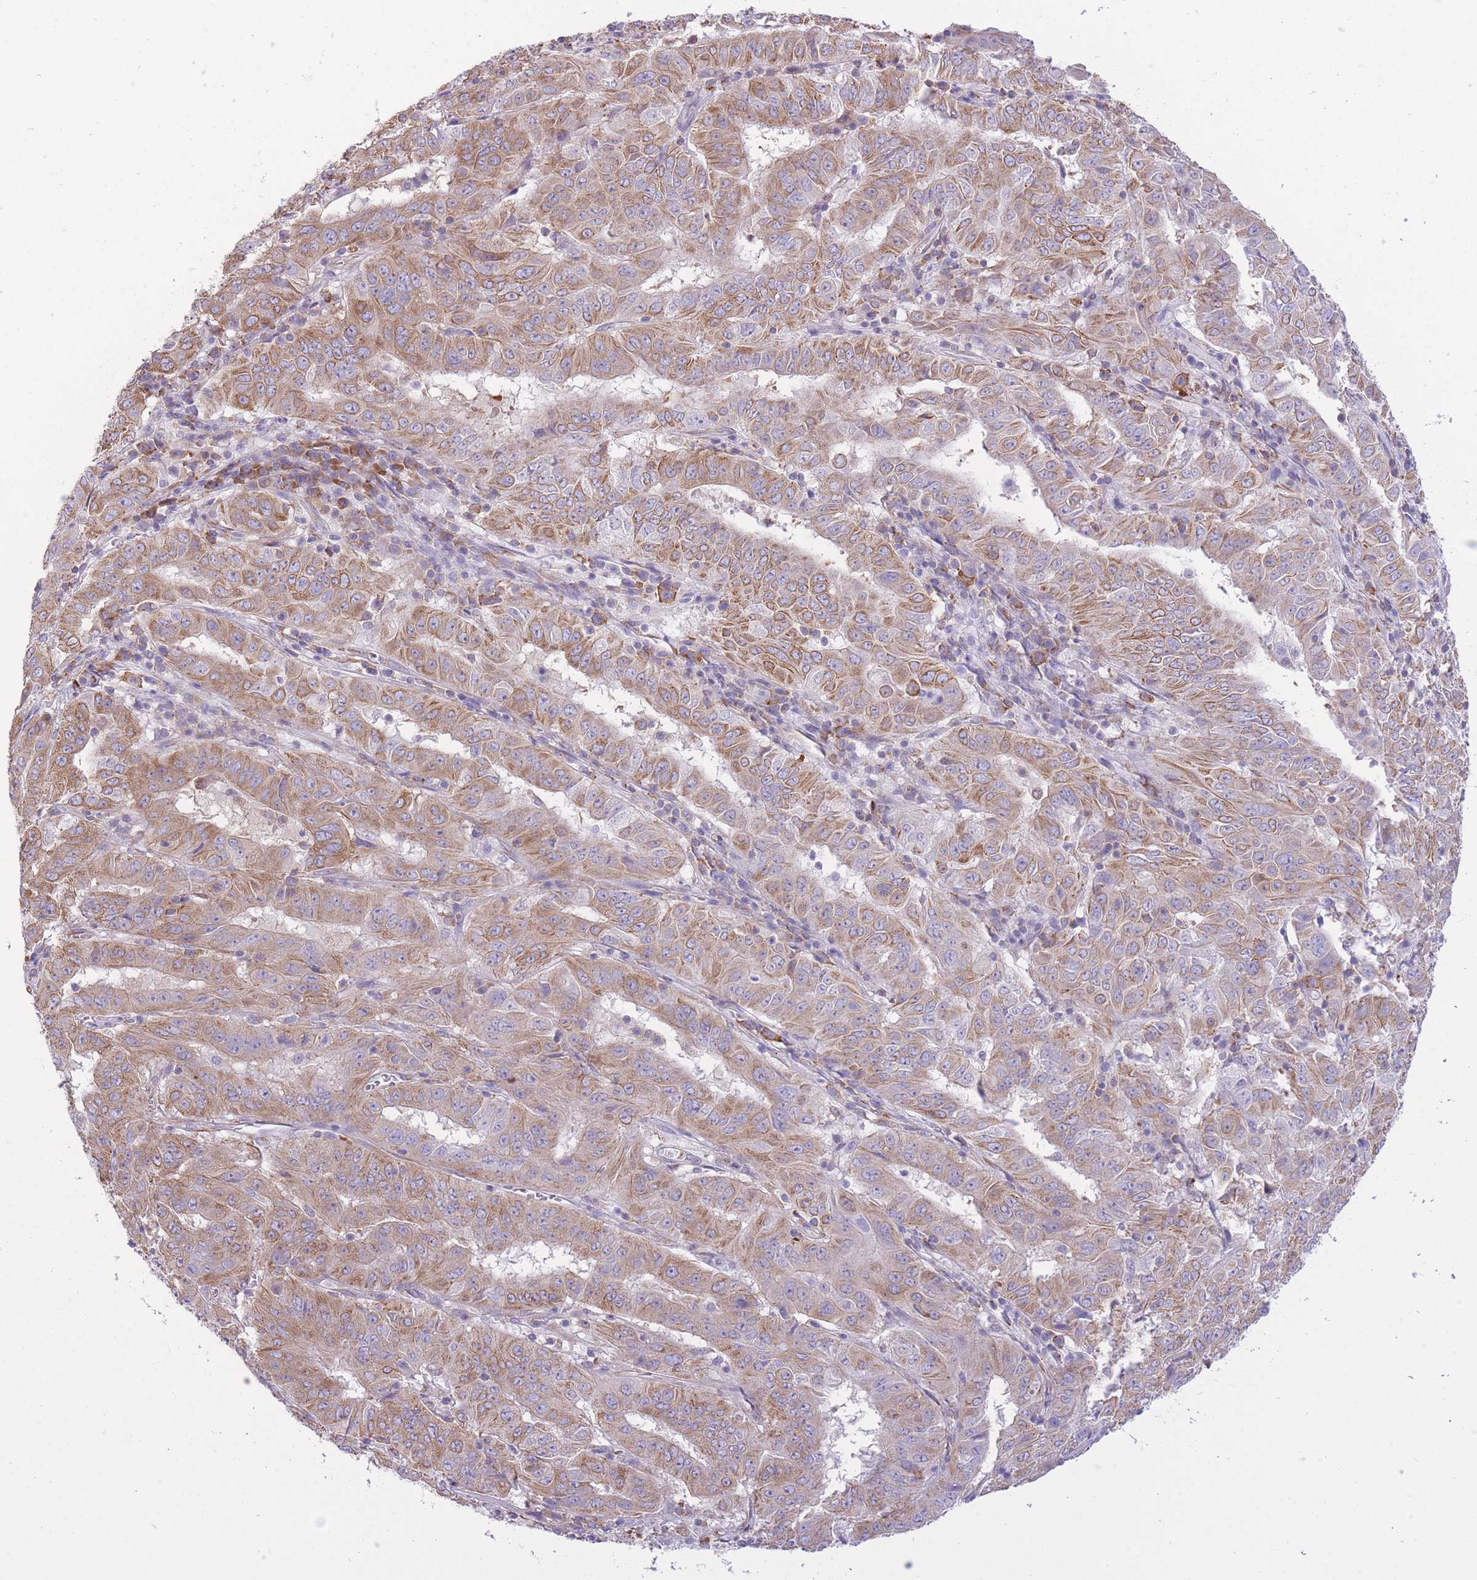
{"staining": {"intensity": "moderate", "quantity": ">75%", "location": "cytoplasmic/membranous"}, "tissue": "pancreatic cancer", "cell_type": "Tumor cells", "image_type": "cancer", "snomed": [{"axis": "morphology", "description": "Adenocarcinoma, NOS"}, {"axis": "topography", "description": "Pancreas"}], "caption": "A medium amount of moderate cytoplasmic/membranous positivity is identified in approximately >75% of tumor cells in pancreatic adenocarcinoma tissue.", "gene": "ZNF501", "patient": {"sex": "male", "age": 63}}